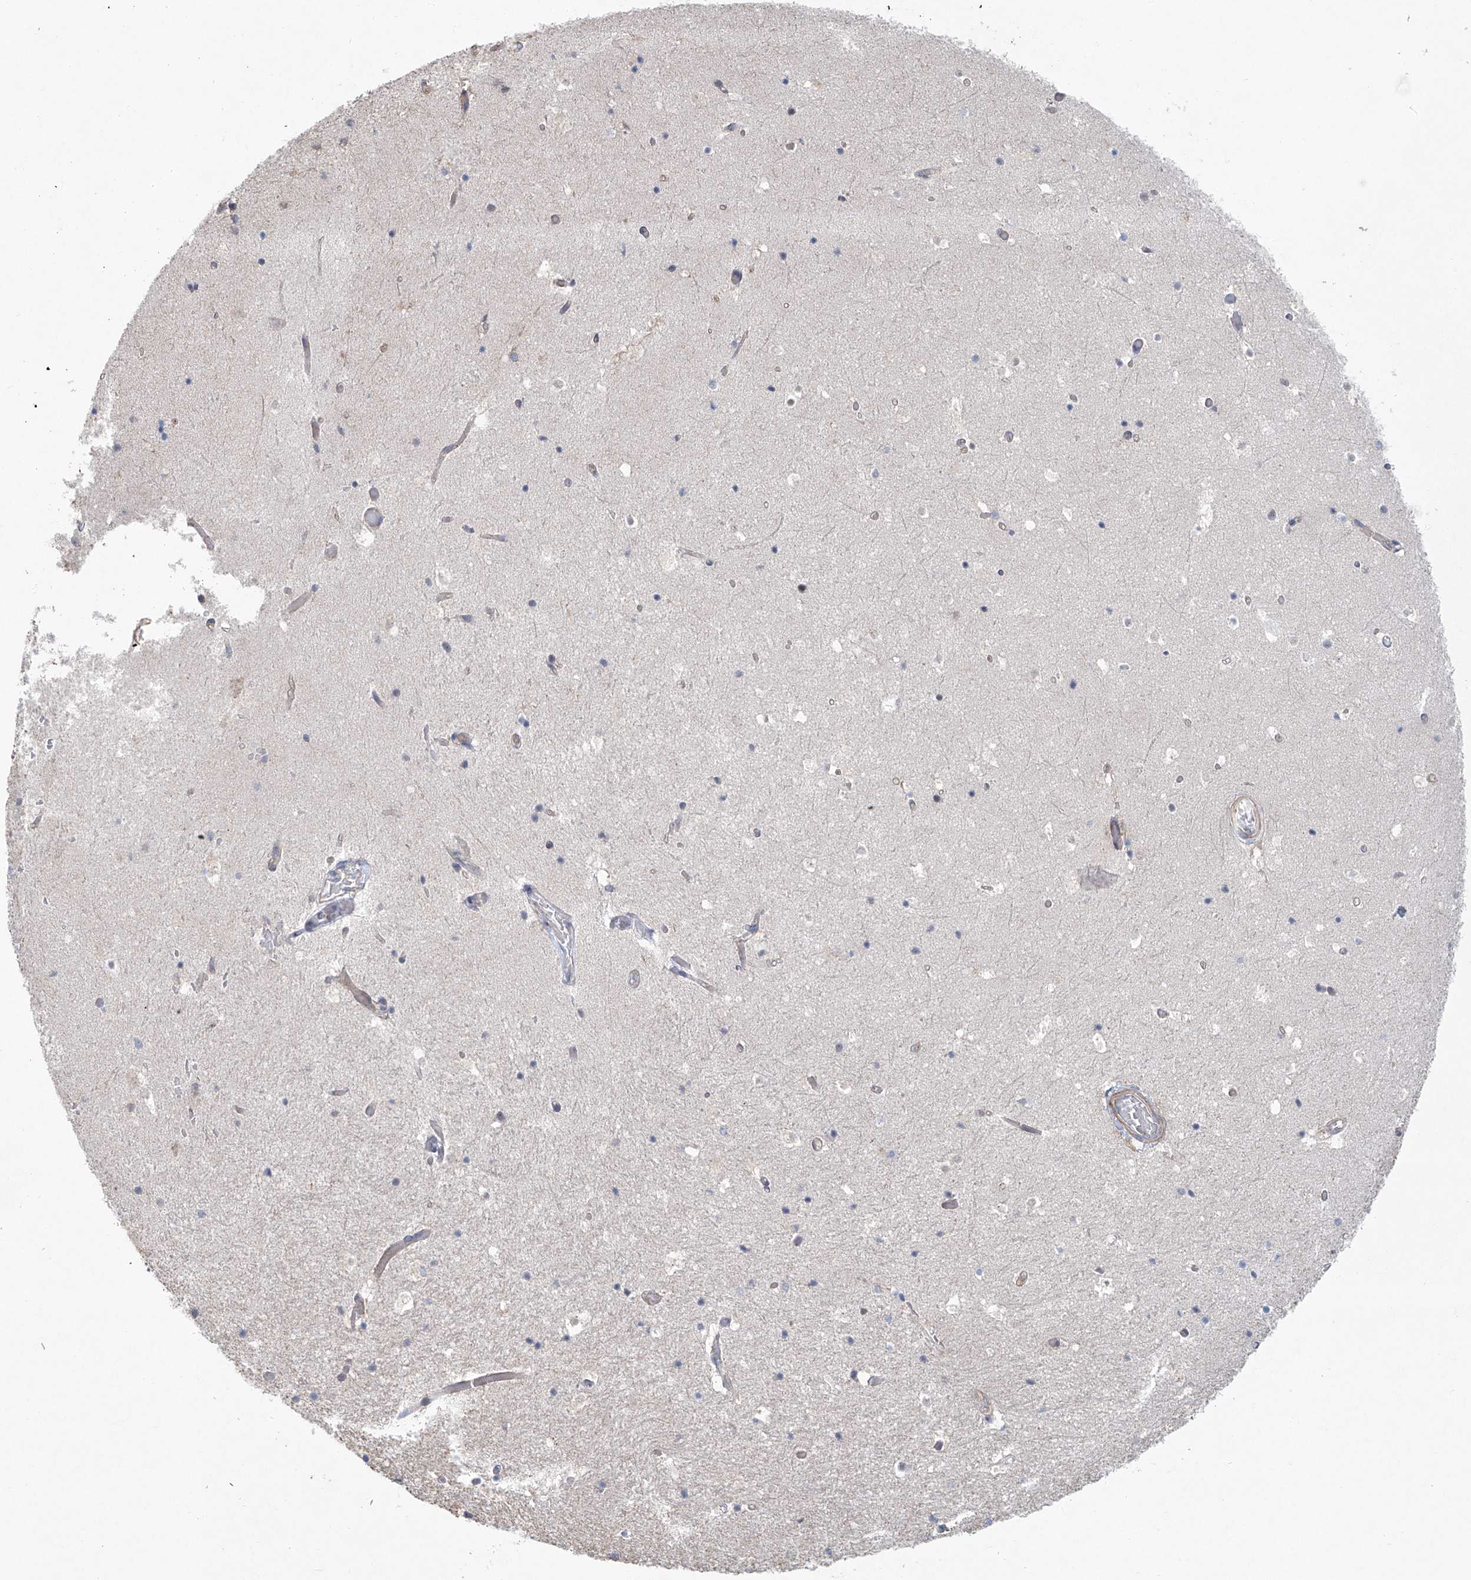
{"staining": {"intensity": "negative", "quantity": "none", "location": "none"}, "tissue": "hippocampus", "cell_type": "Glial cells", "image_type": "normal", "snomed": [{"axis": "morphology", "description": "Normal tissue, NOS"}, {"axis": "topography", "description": "Hippocampus"}], "caption": "Immunohistochemistry (IHC) histopathology image of normal hippocampus stained for a protein (brown), which exhibits no positivity in glial cells. (Stains: DAB immunohistochemistry with hematoxylin counter stain, Microscopy: brightfield microscopy at high magnification).", "gene": "KLC4", "patient": {"sex": "female", "age": 52}}